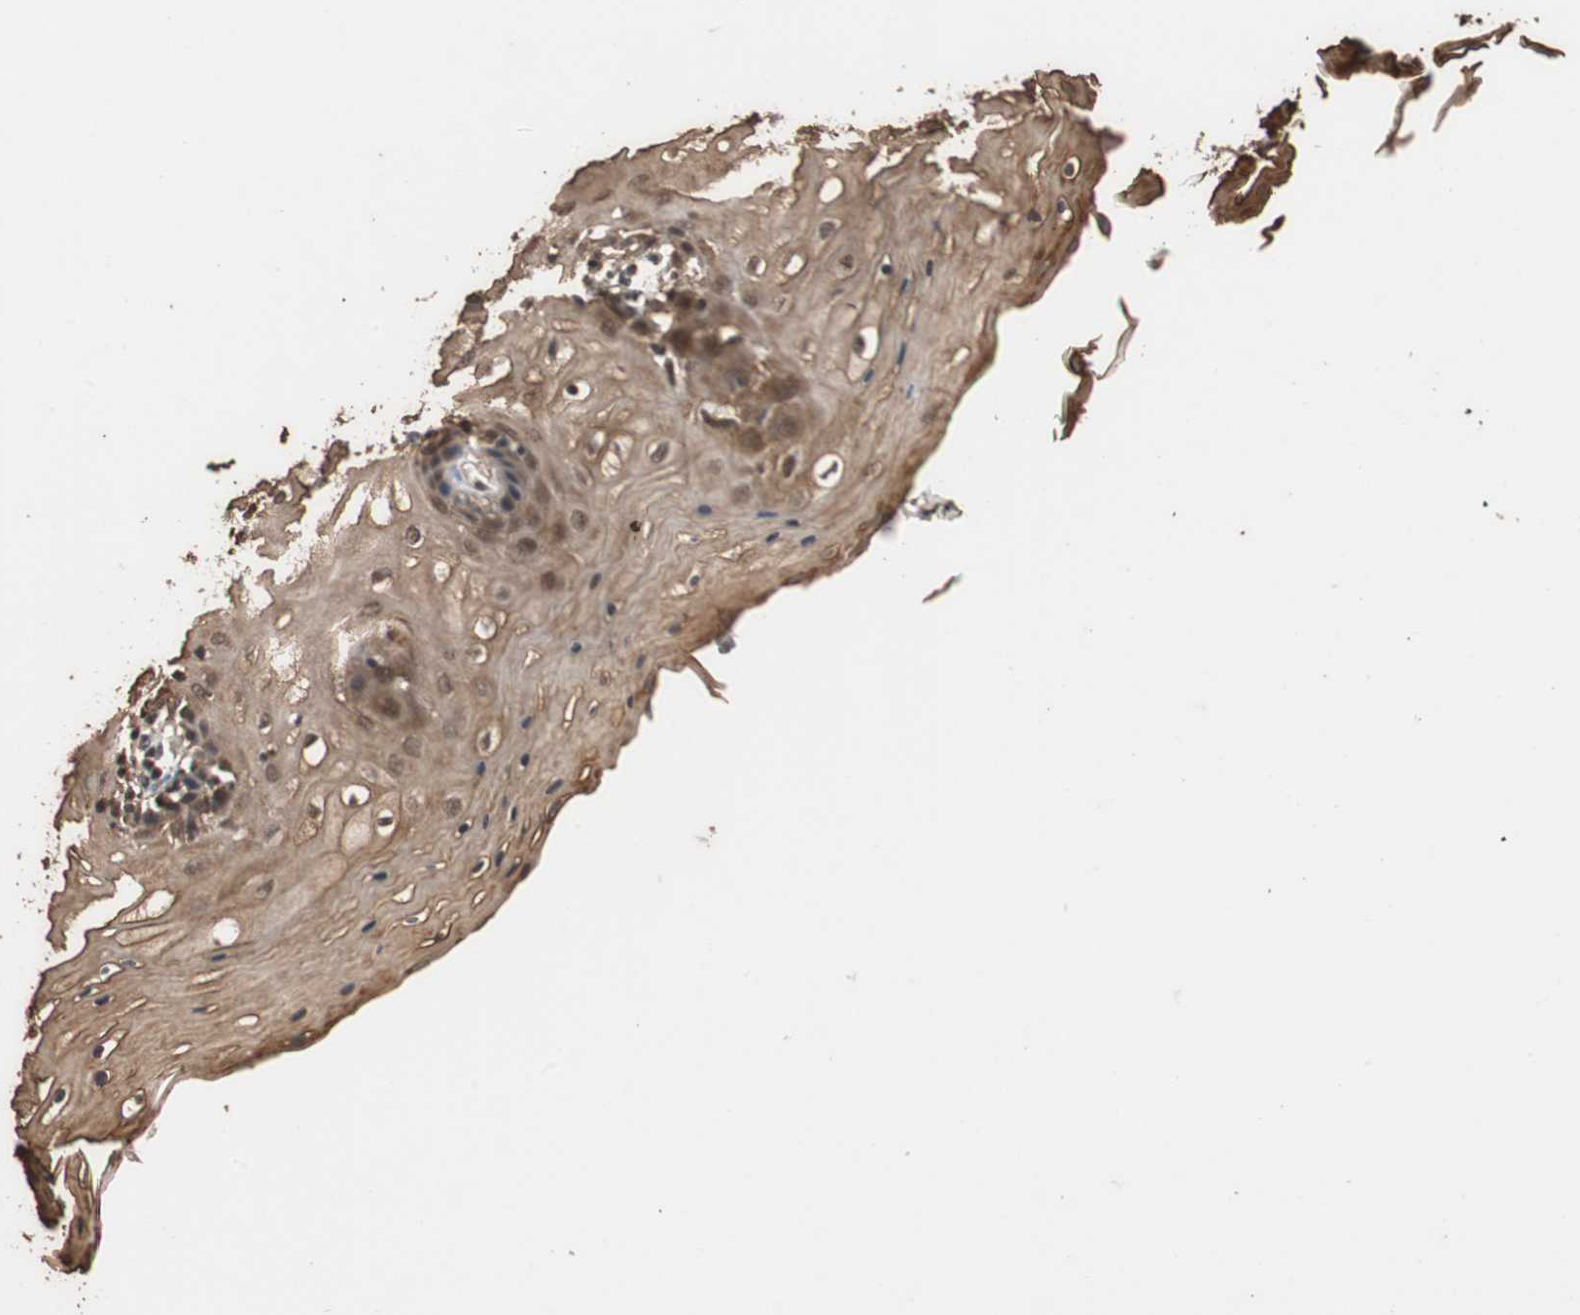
{"staining": {"intensity": "moderate", "quantity": ">75%", "location": "cytoplasmic/membranous,nuclear"}, "tissue": "vagina", "cell_type": "Squamous epithelial cells", "image_type": "normal", "snomed": [{"axis": "morphology", "description": "Normal tissue, NOS"}, {"axis": "topography", "description": "Vagina"}], "caption": "Immunohistochemistry (DAB (3,3'-diaminobenzidine)) staining of unremarkable human vagina reveals moderate cytoplasmic/membranous,nuclear protein positivity in approximately >75% of squamous epithelial cells. Nuclei are stained in blue.", "gene": "CDC5L", "patient": {"sex": "female", "age": 34}}